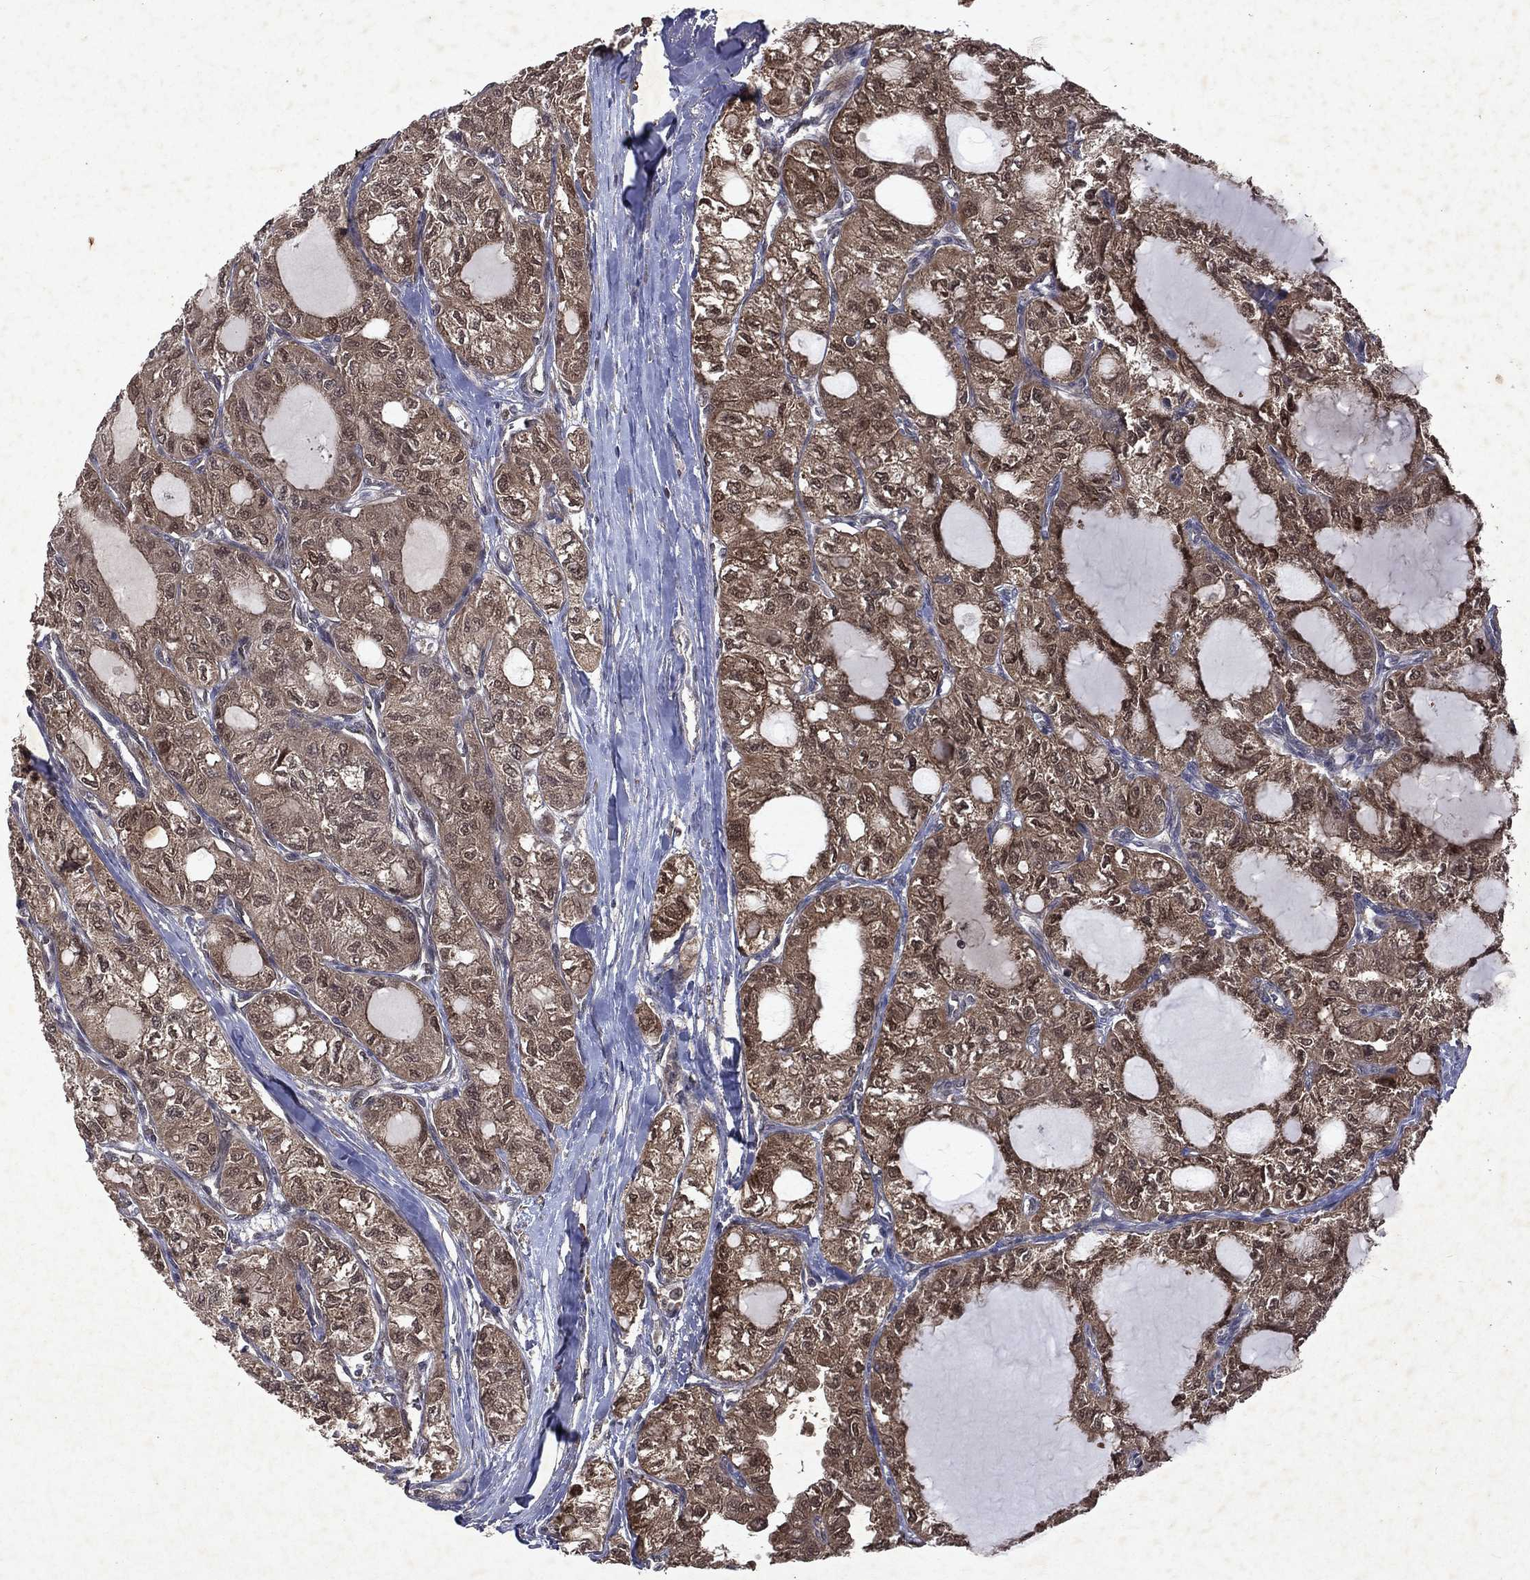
{"staining": {"intensity": "weak", "quantity": ">75%", "location": "cytoplasmic/membranous"}, "tissue": "thyroid cancer", "cell_type": "Tumor cells", "image_type": "cancer", "snomed": [{"axis": "morphology", "description": "Follicular adenoma carcinoma, NOS"}, {"axis": "topography", "description": "Thyroid gland"}], "caption": "A photomicrograph of thyroid cancer (follicular adenoma carcinoma) stained for a protein demonstrates weak cytoplasmic/membranous brown staining in tumor cells.", "gene": "MTAP", "patient": {"sex": "male", "age": 75}}